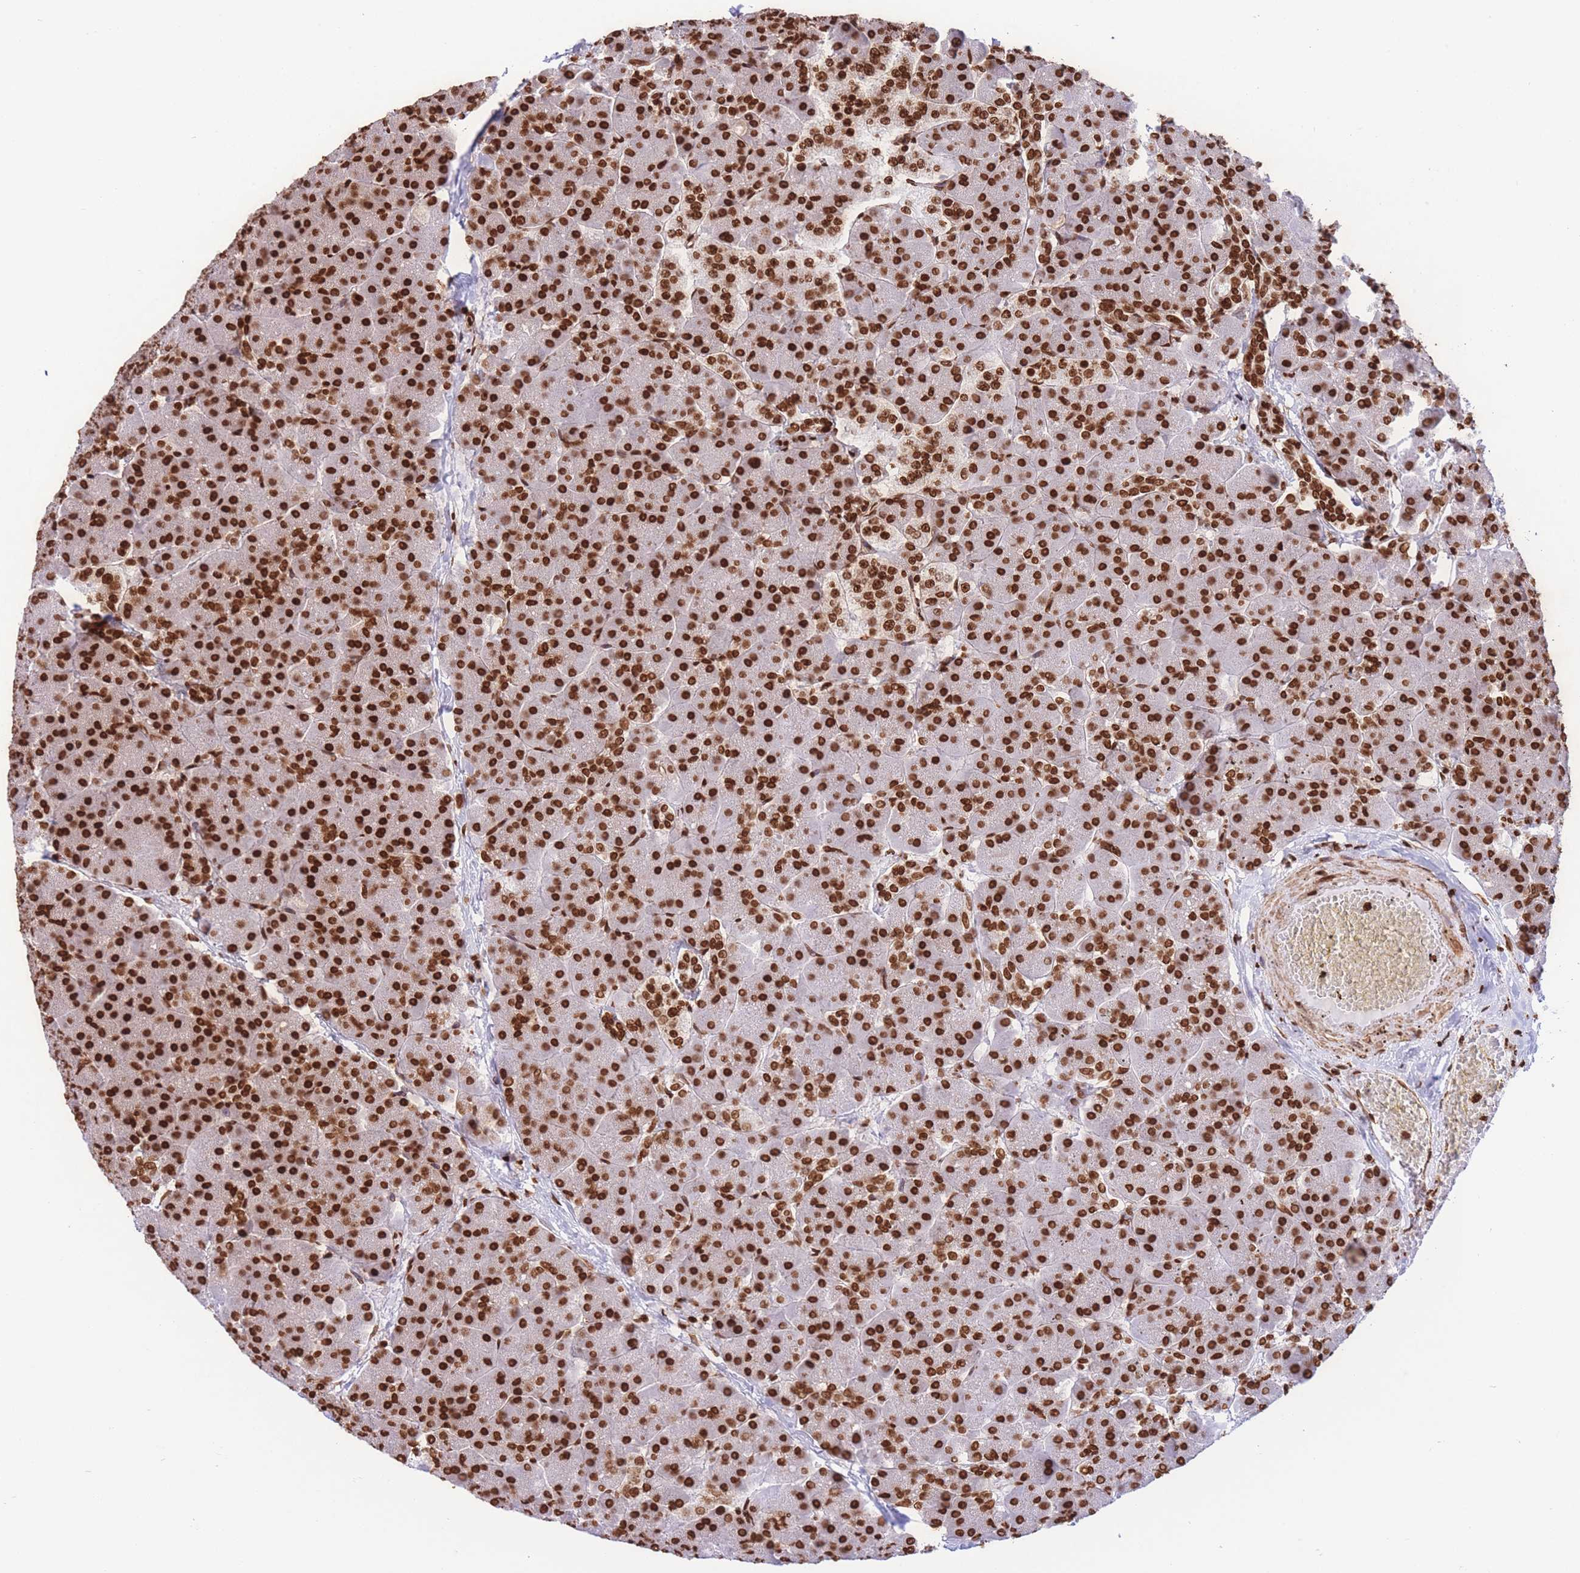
{"staining": {"intensity": "strong", "quantity": ">75%", "location": "nuclear"}, "tissue": "pancreas", "cell_type": "Exocrine glandular cells", "image_type": "normal", "snomed": [{"axis": "morphology", "description": "Normal tissue, NOS"}, {"axis": "topography", "description": "Pancreas"}, {"axis": "topography", "description": "Peripheral nerve tissue"}], "caption": "Exocrine glandular cells demonstrate high levels of strong nuclear expression in approximately >75% of cells in normal human pancreas.", "gene": "H2BC10", "patient": {"sex": "male", "age": 54}}